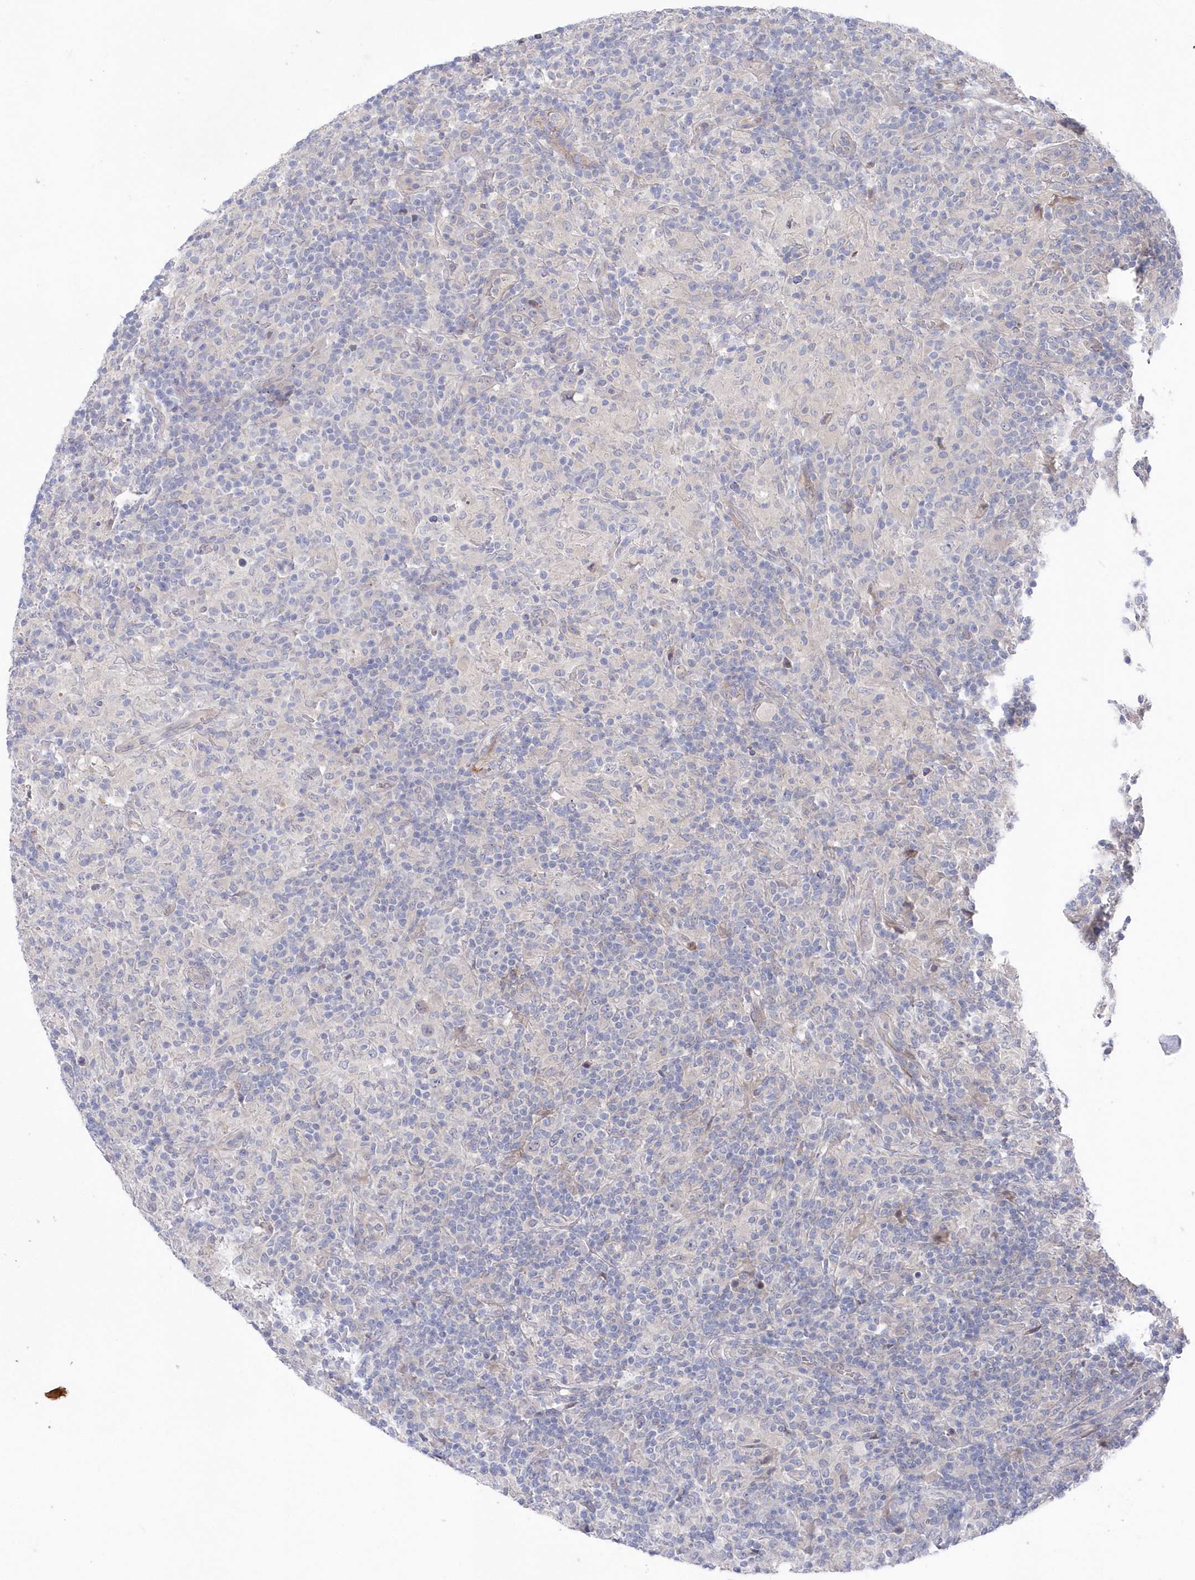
{"staining": {"intensity": "negative", "quantity": "none", "location": "none"}, "tissue": "lymphoma", "cell_type": "Tumor cells", "image_type": "cancer", "snomed": [{"axis": "morphology", "description": "Hodgkin's disease, NOS"}, {"axis": "topography", "description": "Lymph node"}], "caption": "IHC image of human Hodgkin's disease stained for a protein (brown), which shows no positivity in tumor cells. (DAB (3,3'-diaminobenzidine) immunohistochemistry (IHC) visualized using brightfield microscopy, high magnification).", "gene": "KIAA1586", "patient": {"sex": "male", "age": 70}}